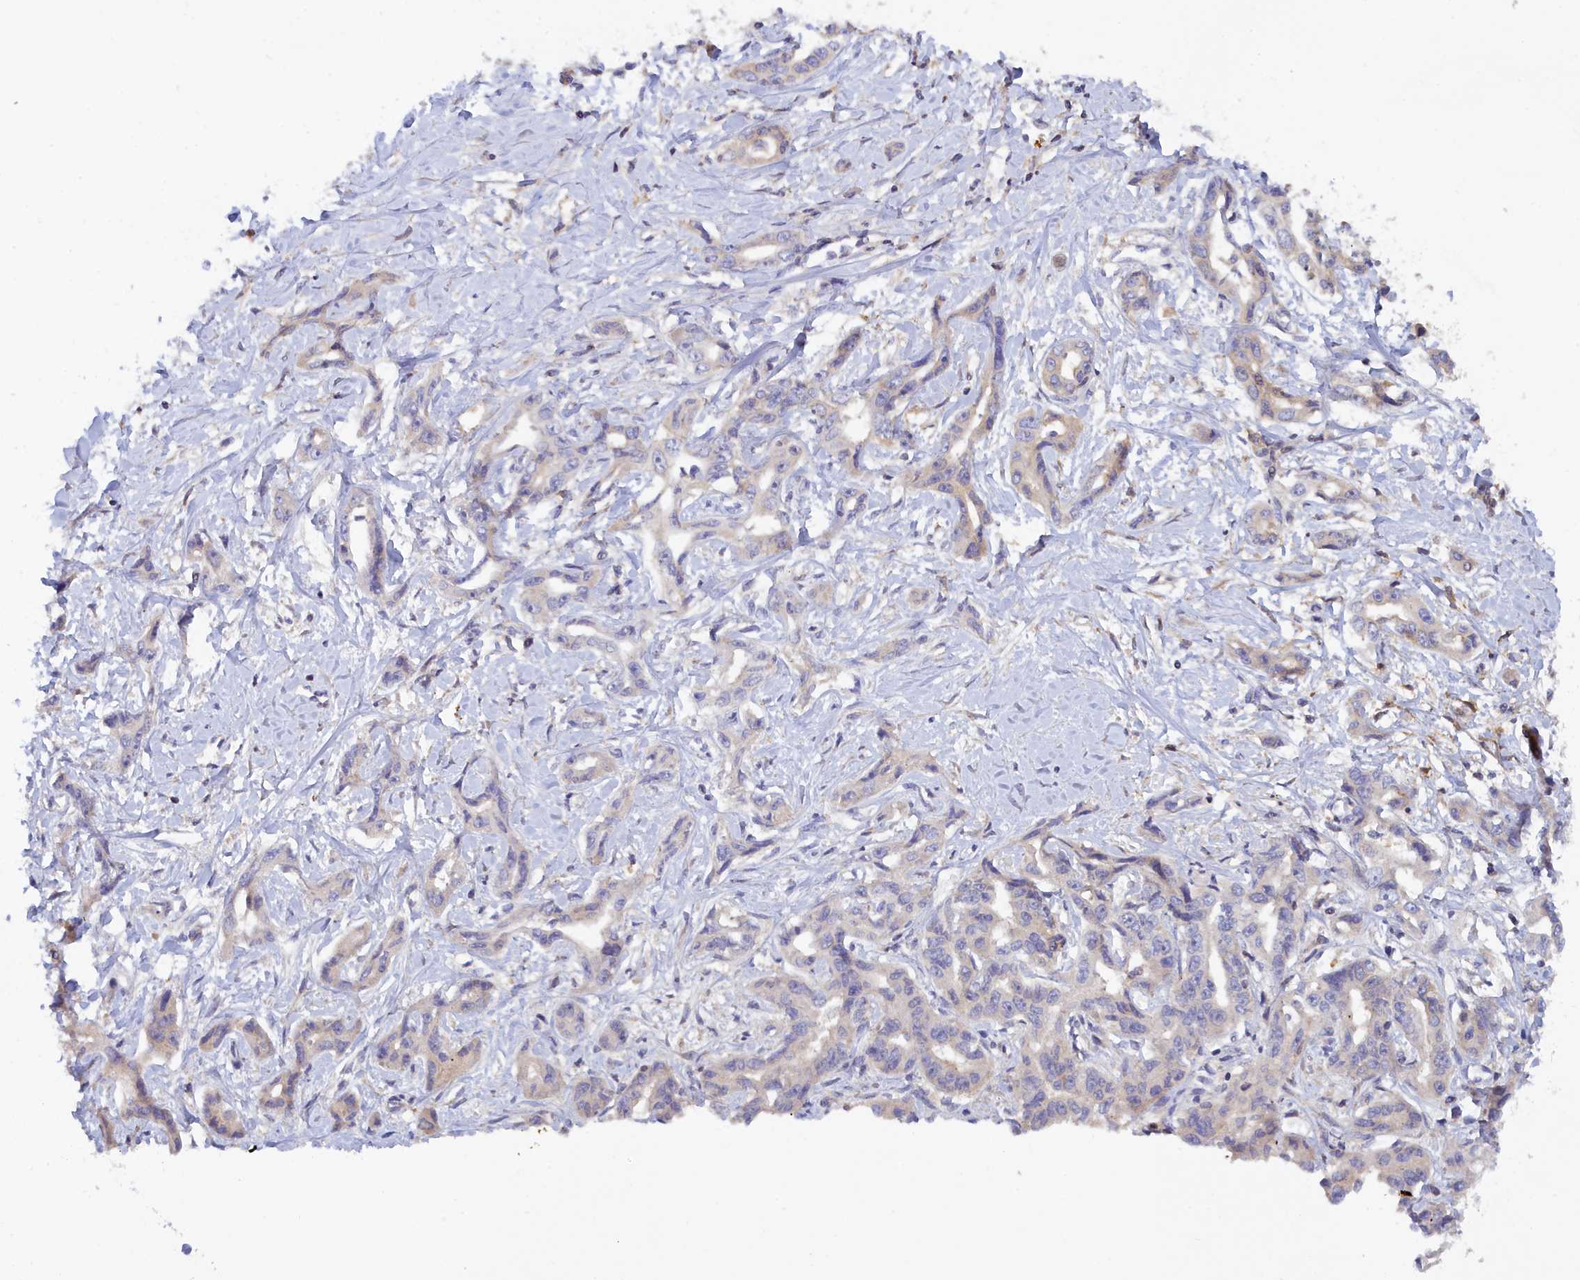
{"staining": {"intensity": "negative", "quantity": "none", "location": "none"}, "tissue": "liver cancer", "cell_type": "Tumor cells", "image_type": "cancer", "snomed": [{"axis": "morphology", "description": "Cholangiocarcinoma"}, {"axis": "topography", "description": "Liver"}], "caption": "An image of human liver cancer (cholangiocarcinoma) is negative for staining in tumor cells.", "gene": "SPATA5L1", "patient": {"sex": "male", "age": 59}}